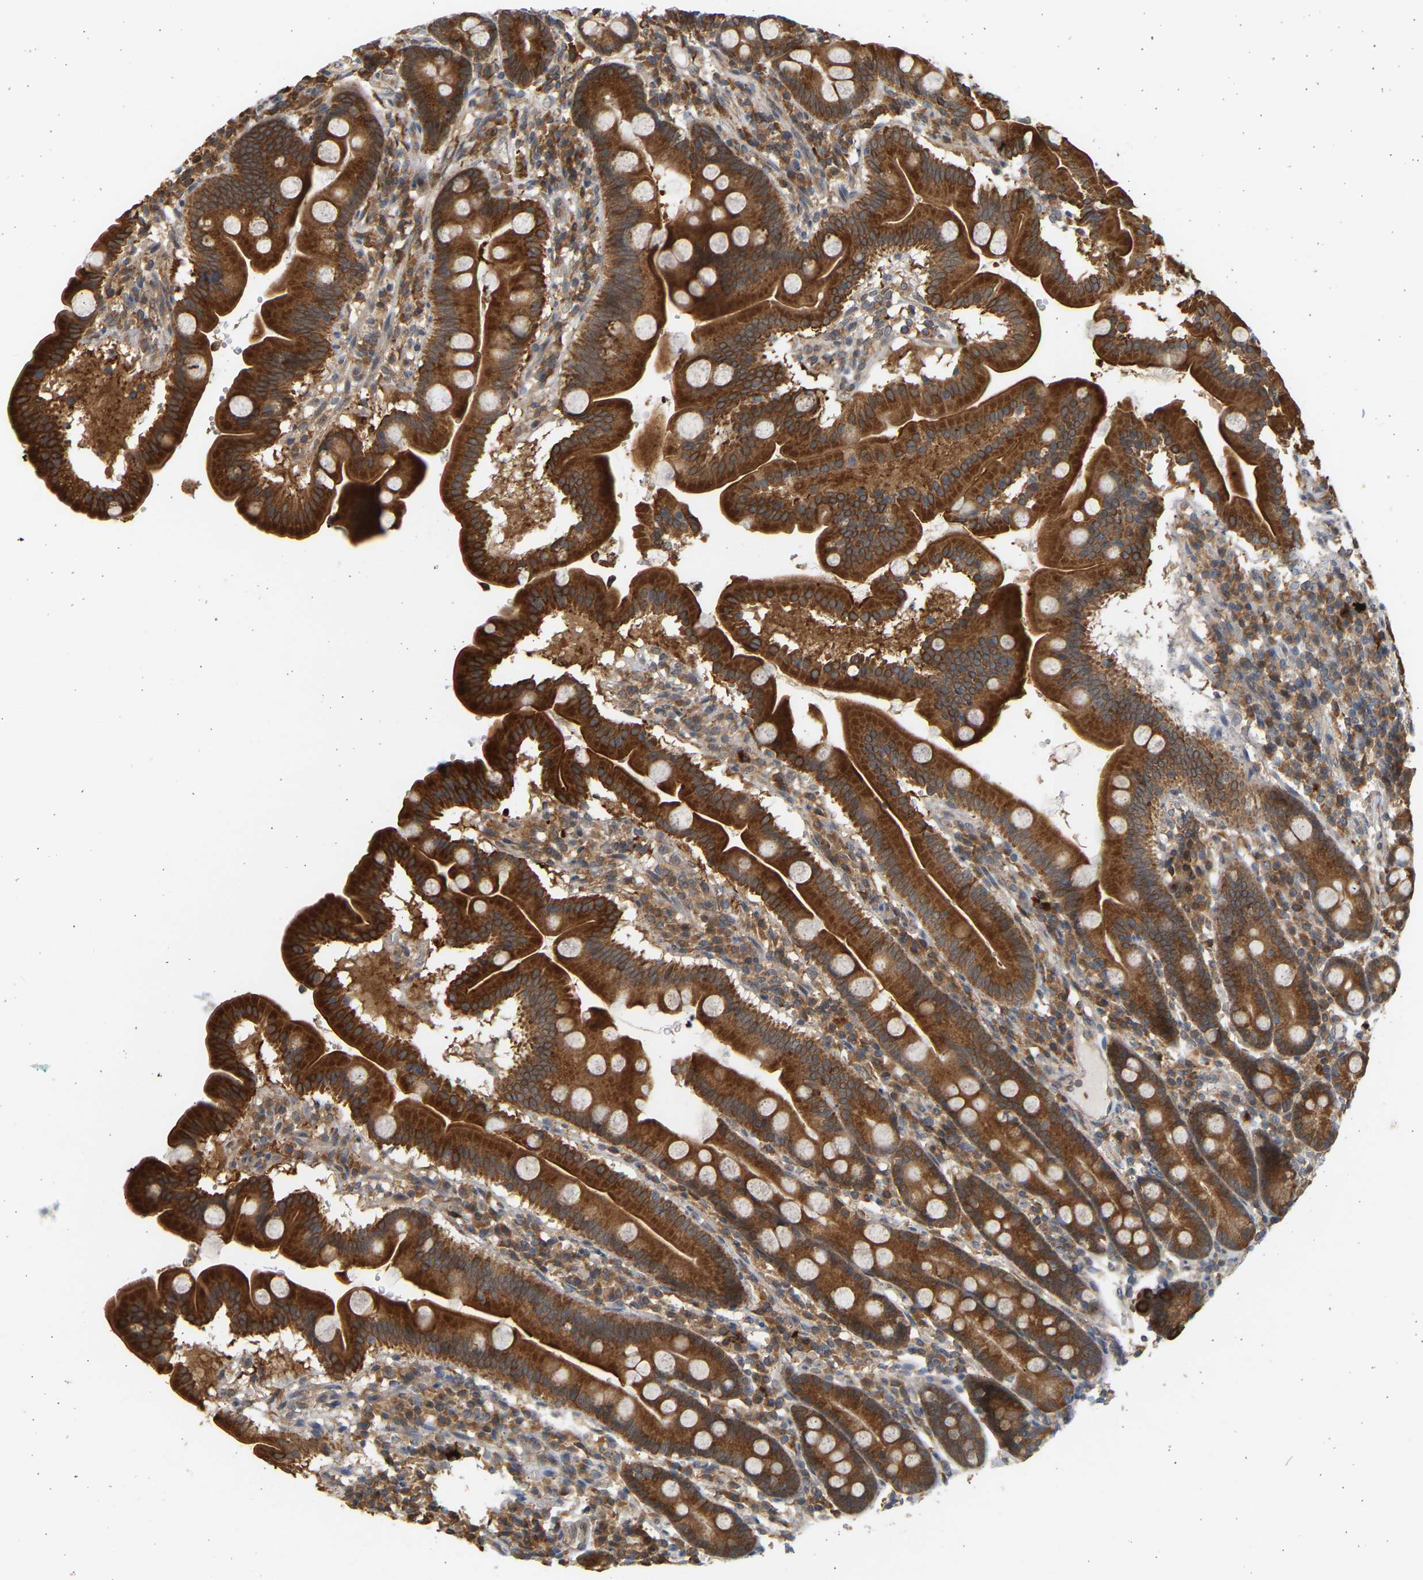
{"staining": {"intensity": "strong", "quantity": ">75%", "location": "cytoplasmic/membranous"}, "tissue": "duodenum", "cell_type": "Glandular cells", "image_type": "normal", "snomed": [{"axis": "morphology", "description": "Normal tissue, NOS"}, {"axis": "topography", "description": "Duodenum"}], "caption": "A brown stain shows strong cytoplasmic/membranous staining of a protein in glandular cells of unremarkable duodenum. (IHC, brightfield microscopy, high magnification).", "gene": "B4GALT6", "patient": {"sex": "male", "age": 50}}